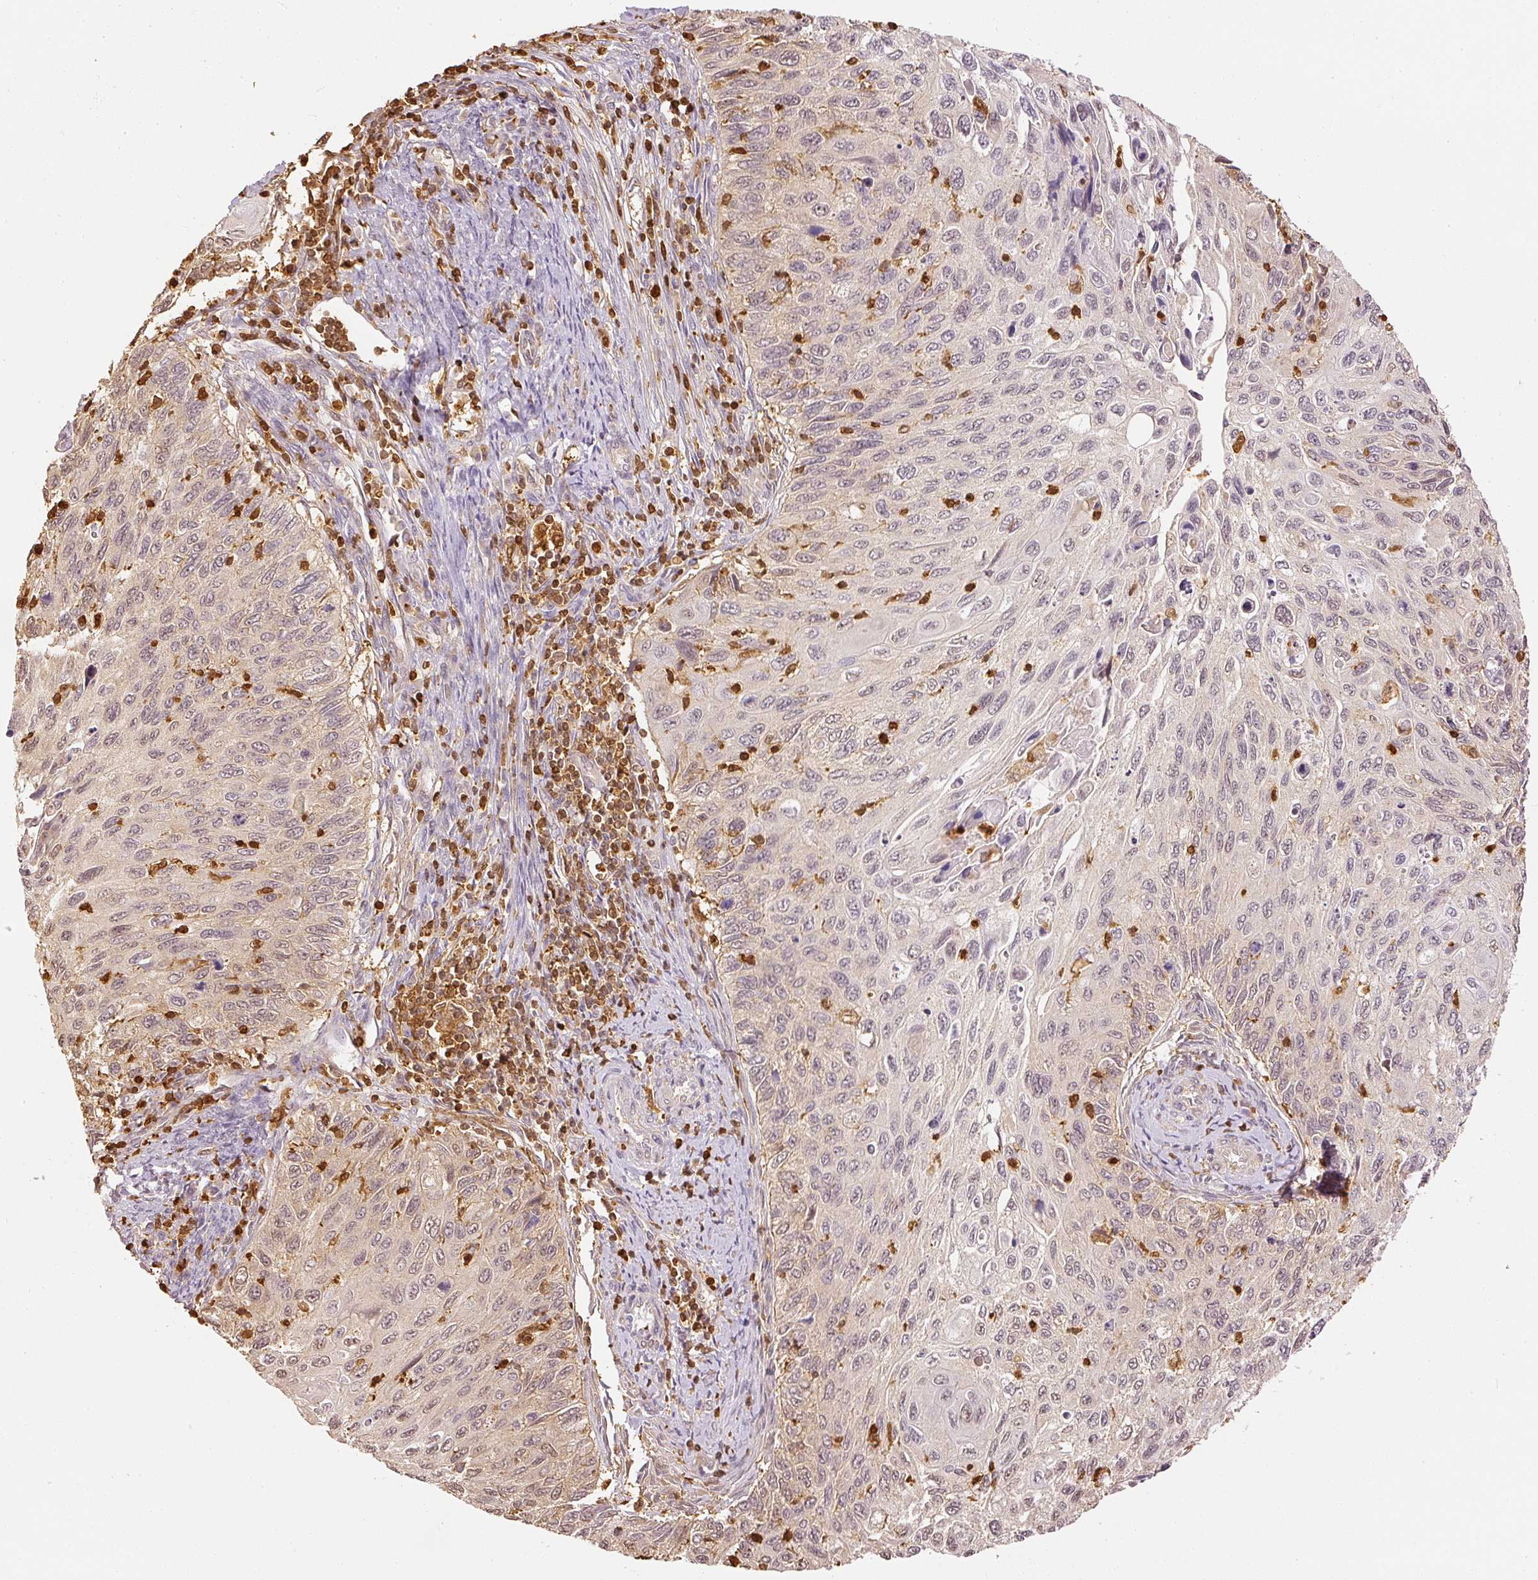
{"staining": {"intensity": "weak", "quantity": "<25%", "location": "nuclear"}, "tissue": "cervical cancer", "cell_type": "Tumor cells", "image_type": "cancer", "snomed": [{"axis": "morphology", "description": "Squamous cell carcinoma, NOS"}, {"axis": "topography", "description": "Cervix"}], "caption": "This micrograph is of squamous cell carcinoma (cervical) stained with immunohistochemistry to label a protein in brown with the nuclei are counter-stained blue. There is no positivity in tumor cells. (DAB (3,3'-diaminobenzidine) IHC with hematoxylin counter stain).", "gene": "PFN1", "patient": {"sex": "female", "age": 70}}